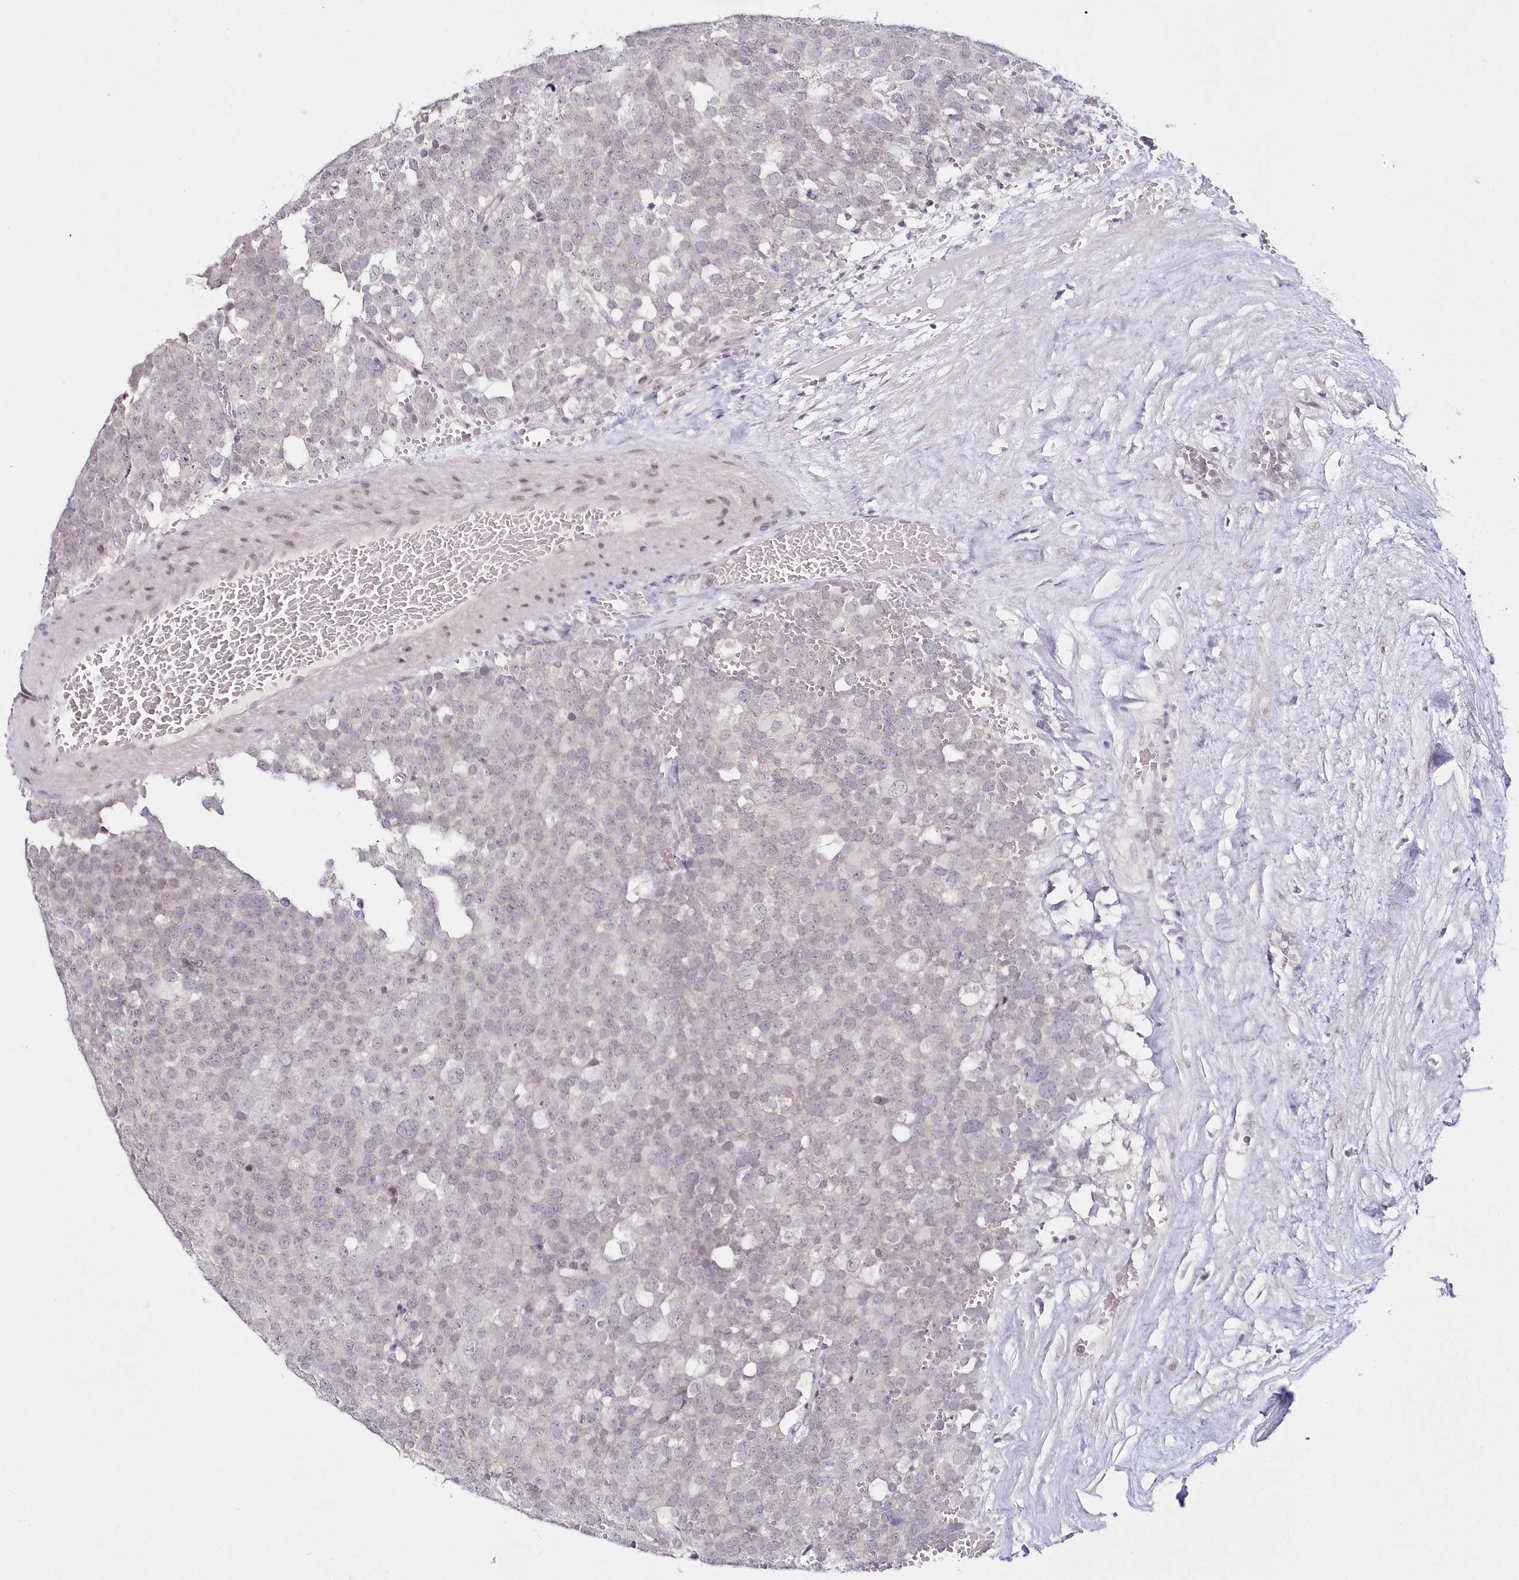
{"staining": {"intensity": "negative", "quantity": "none", "location": "none"}, "tissue": "testis cancer", "cell_type": "Tumor cells", "image_type": "cancer", "snomed": [{"axis": "morphology", "description": "Seminoma, NOS"}, {"axis": "topography", "description": "Testis"}], "caption": "Immunohistochemical staining of human testis cancer exhibits no significant expression in tumor cells.", "gene": "HYCC2", "patient": {"sex": "male", "age": 71}}